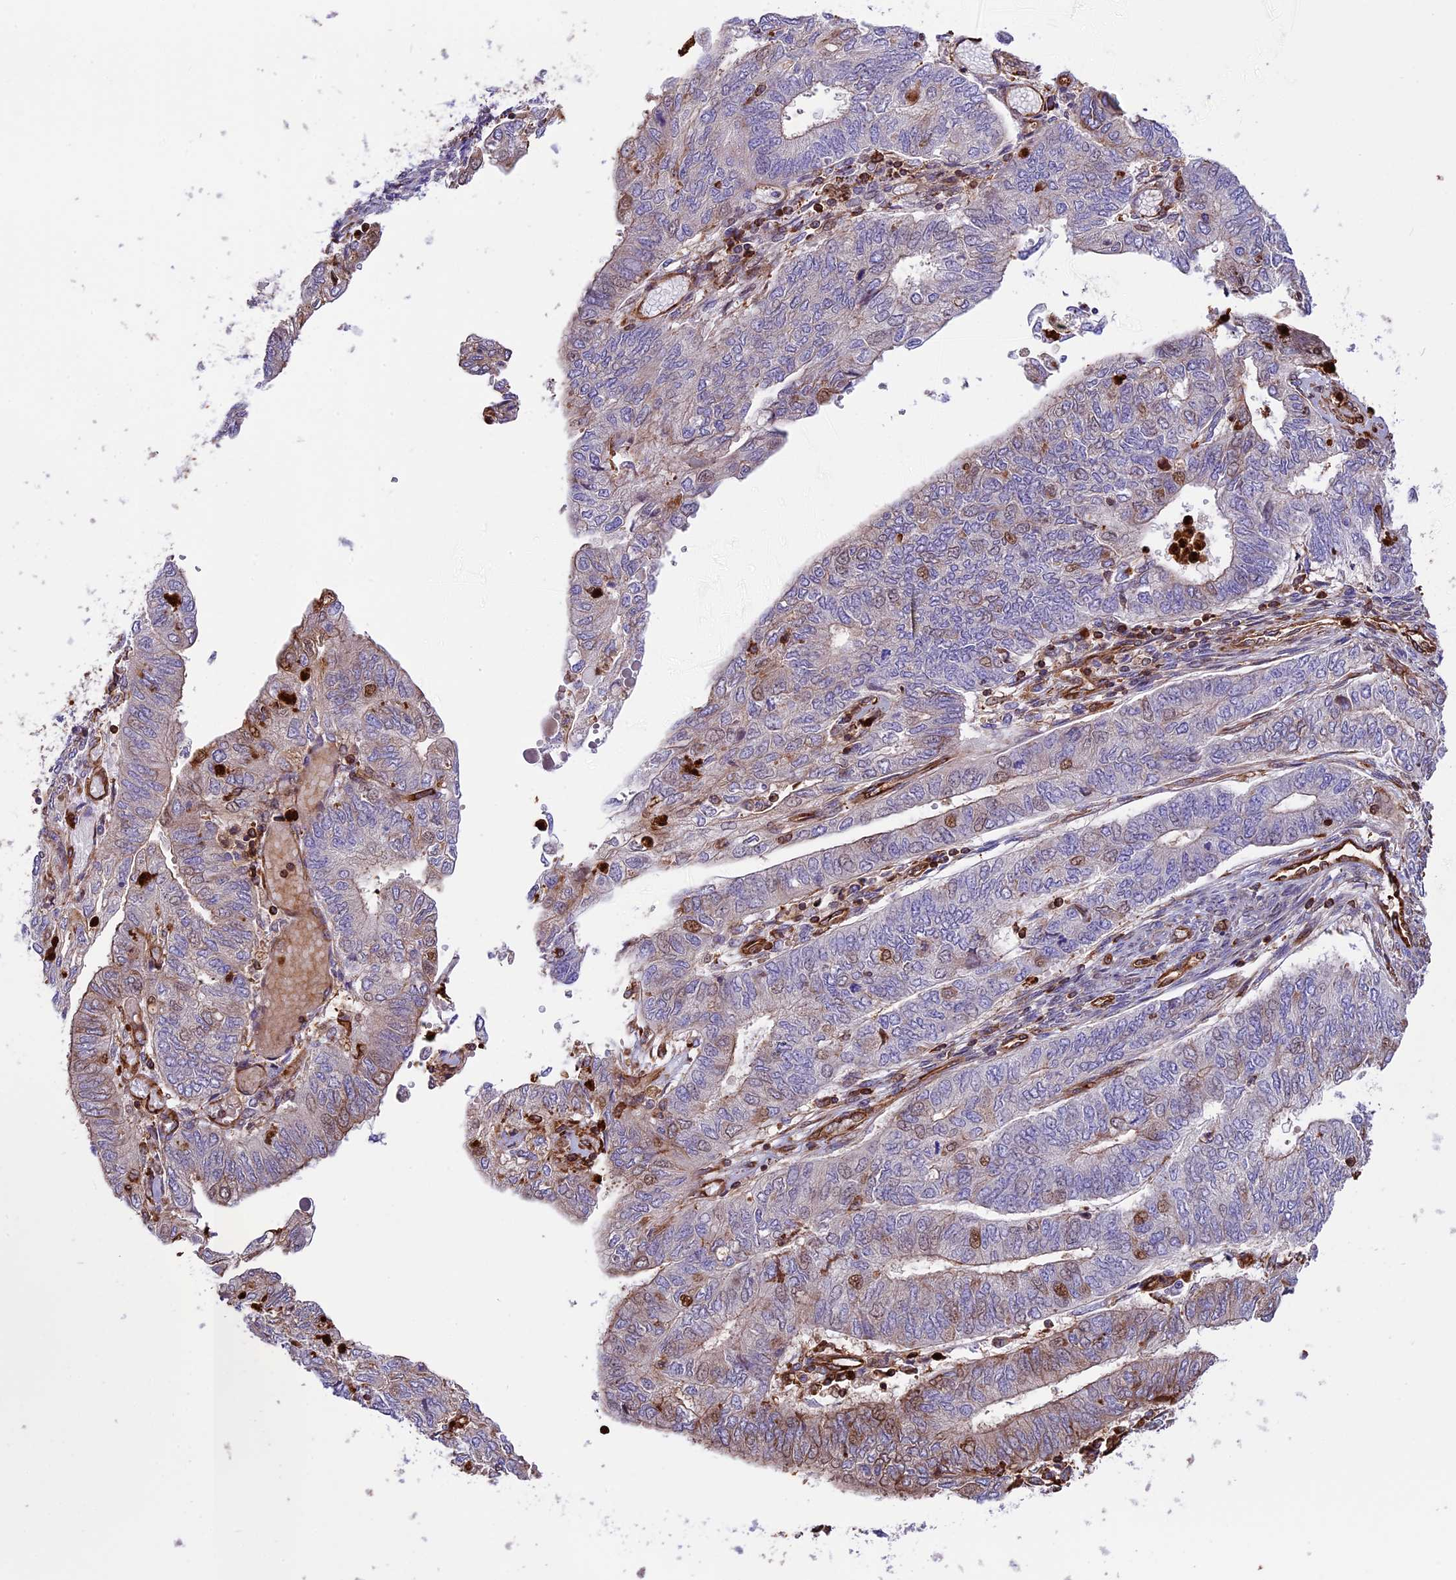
{"staining": {"intensity": "moderate", "quantity": "<25%", "location": "nuclear"}, "tissue": "endometrial cancer", "cell_type": "Tumor cells", "image_type": "cancer", "snomed": [{"axis": "morphology", "description": "Adenocarcinoma, NOS"}, {"axis": "topography", "description": "Endometrium"}], "caption": "This micrograph exhibits immunohistochemistry staining of endometrial adenocarcinoma, with low moderate nuclear expression in approximately <25% of tumor cells.", "gene": "CD99L2", "patient": {"sex": "female", "age": 68}}